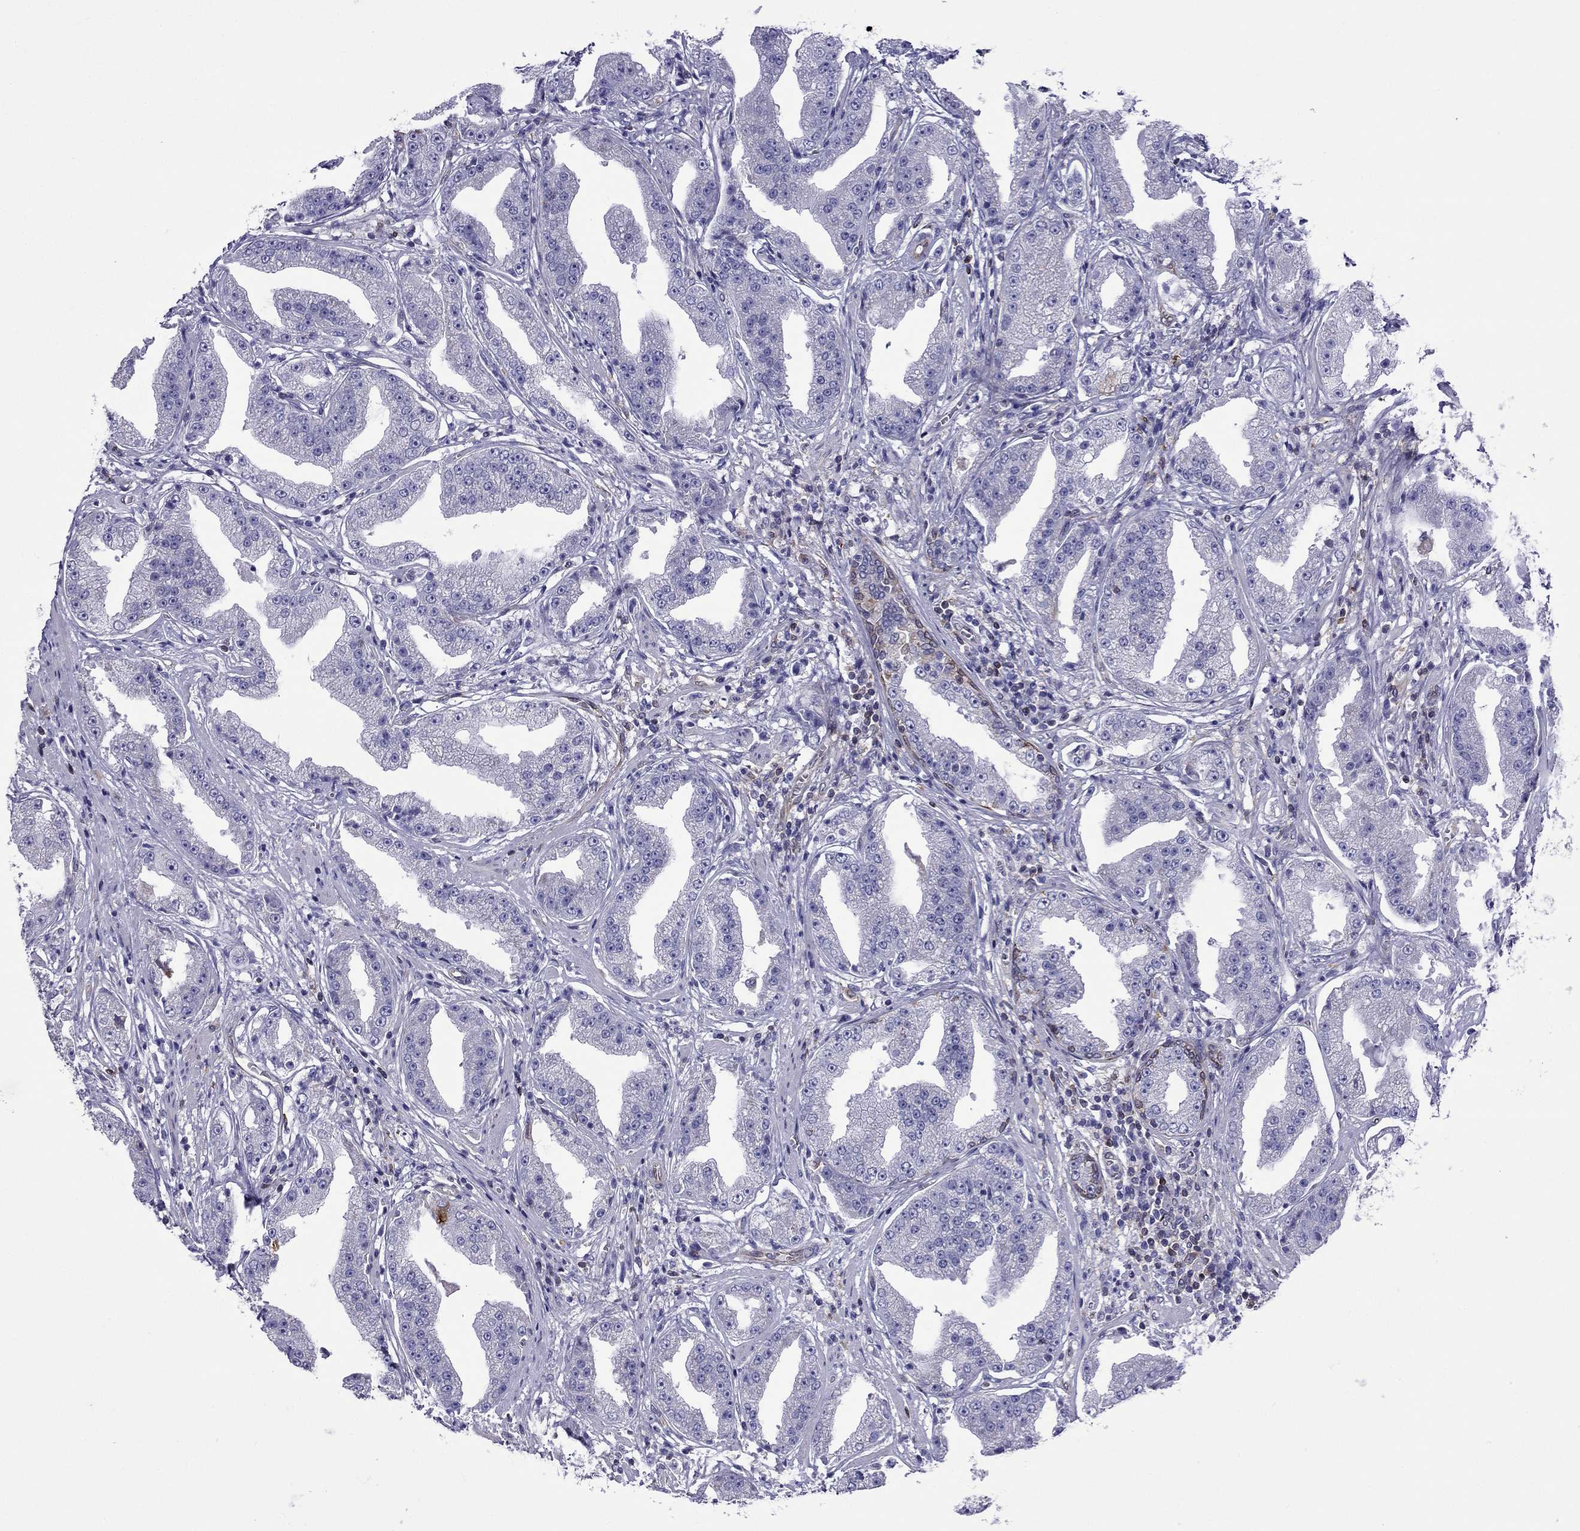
{"staining": {"intensity": "negative", "quantity": "none", "location": "none"}, "tissue": "prostate cancer", "cell_type": "Tumor cells", "image_type": "cancer", "snomed": [{"axis": "morphology", "description": "Adenocarcinoma, Low grade"}, {"axis": "topography", "description": "Prostate"}], "caption": "An immunohistochemistry histopathology image of prostate cancer (low-grade adenocarcinoma) is shown. There is no staining in tumor cells of prostate cancer (low-grade adenocarcinoma).", "gene": "GNAL", "patient": {"sex": "male", "age": 62}}